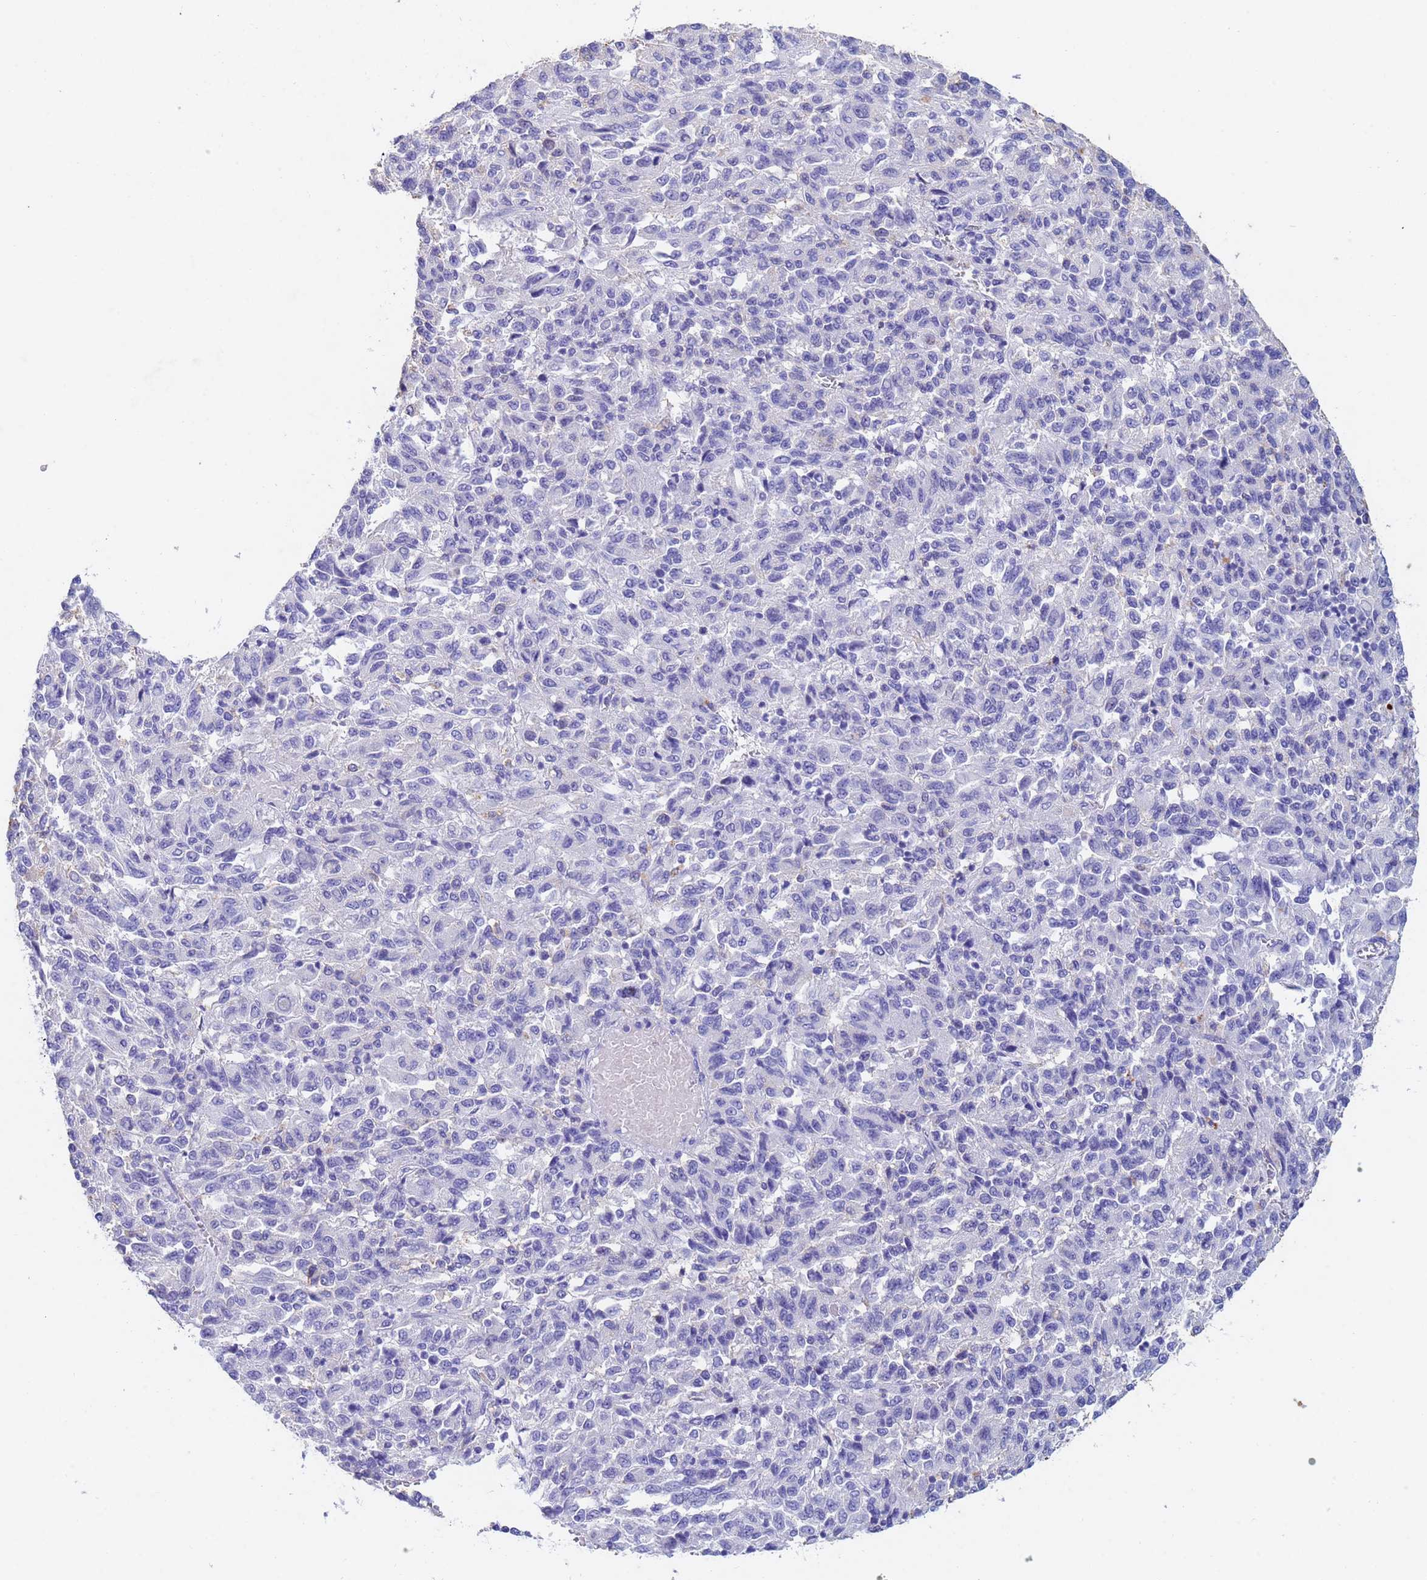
{"staining": {"intensity": "negative", "quantity": "none", "location": "none"}, "tissue": "melanoma", "cell_type": "Tumor cells", "image_type": "cancer", "snomed": [{"axis": "morphology", "description": "Malignant melanoma, Metastatic site"}, {"axis": "topography", "description": "Lung"}], "caption": "Tumor cells show no significant expression in malignant melanoma (metastatic site). (DAB immunohistochemistry (IHC) with hematoxylin counter stain).", "gene": "CSTB", "patient": {"sex": "male", "age": 64}}